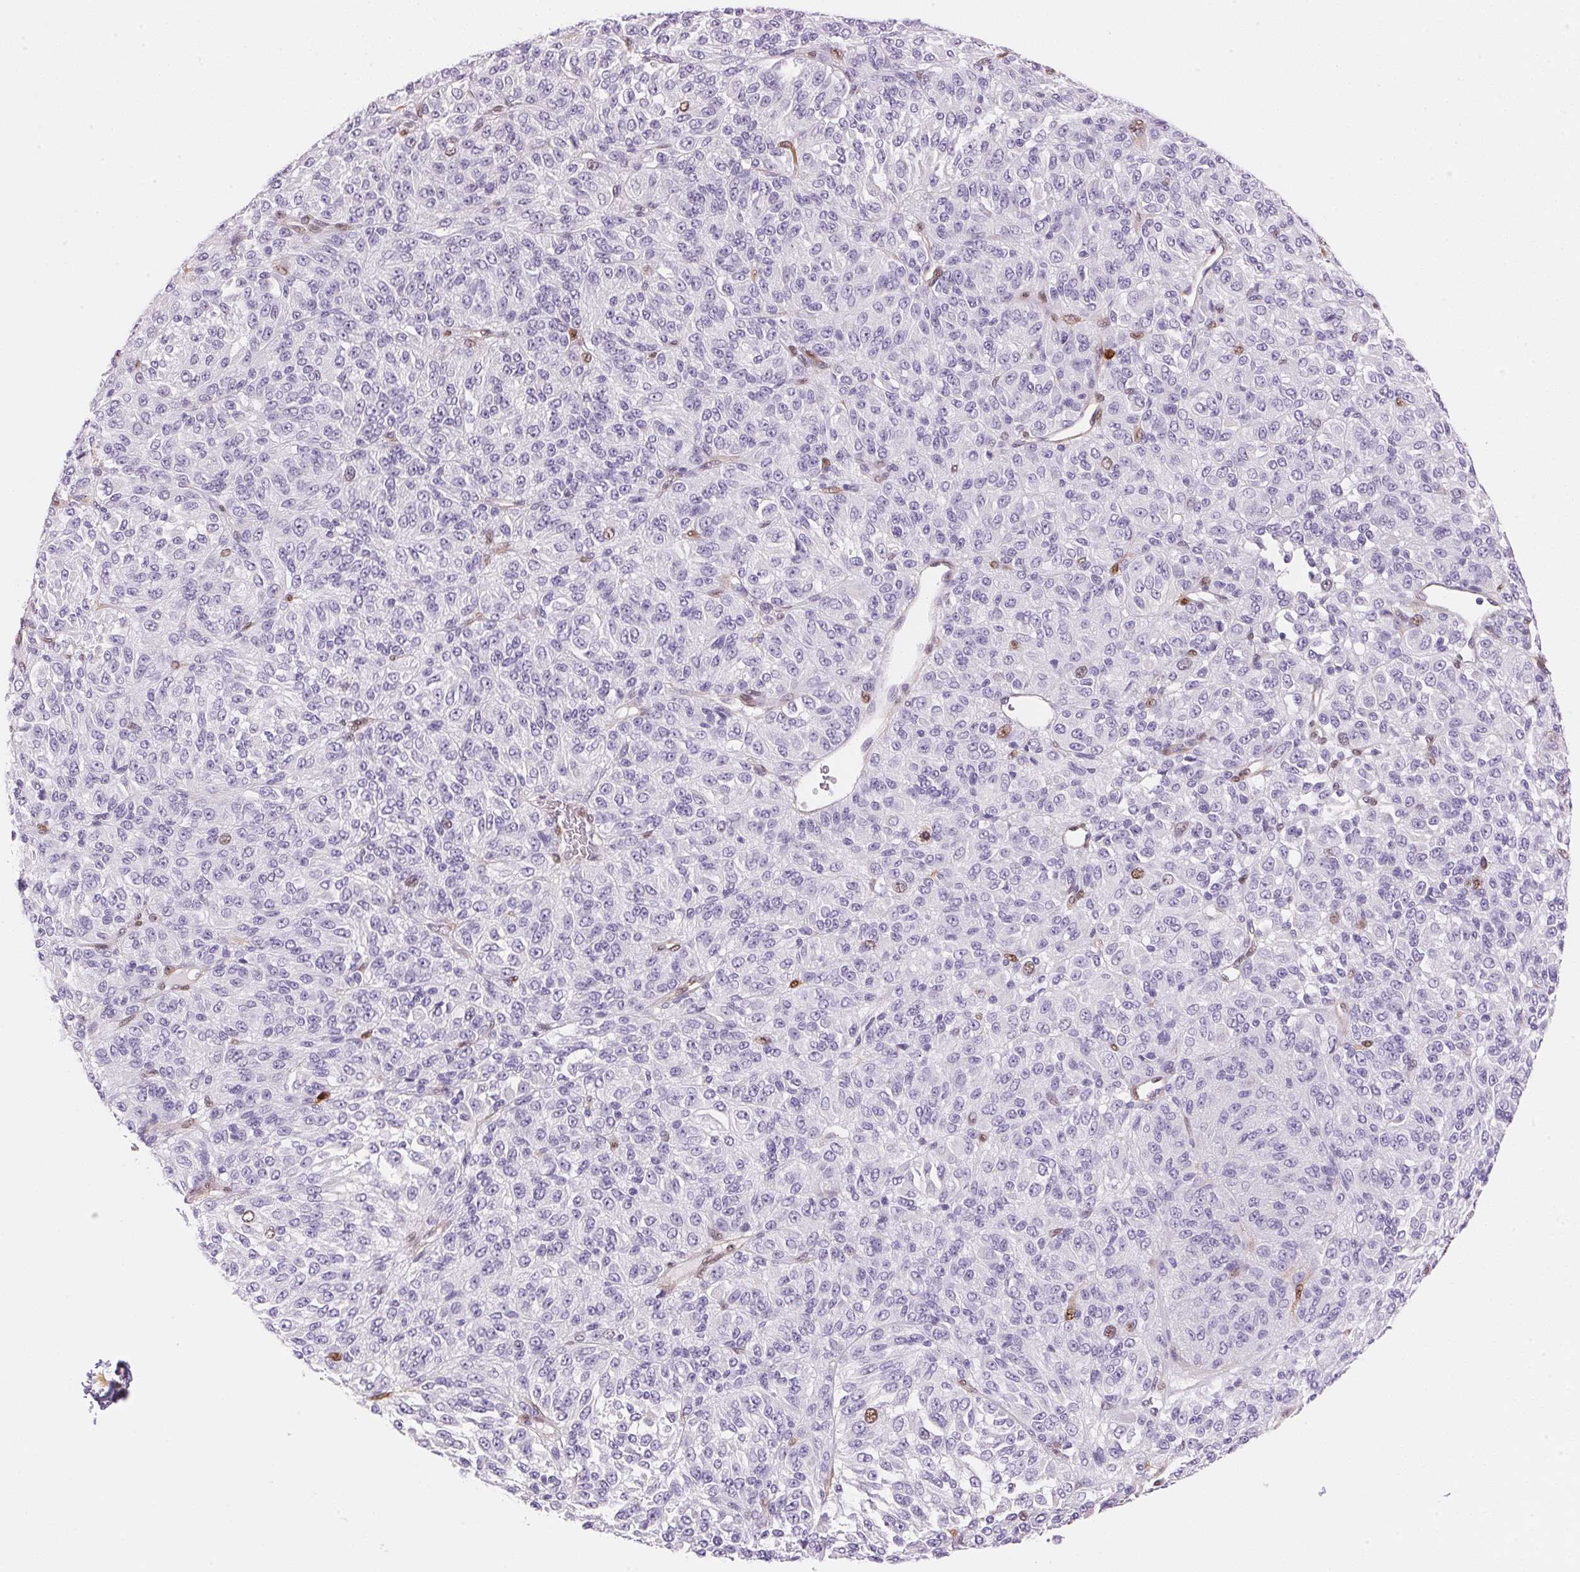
{"staining": {"intensity": "negative", "quantity": "none", "location": "none"}, "tissue": "melanoma", "cell_type": "Tumor cells", "image_type": "cancer", "snomed": [{"axis": "morphology", "description": "Malignant melanoma, Metastatic site"}, {"axis": "topography", "description": "Brain"}], "caption": "Immunohistochemical staining of malignant melanoma (metastatic site) demonstrates no significant staining in tumor cells. (Immunohistochemistry (ihc), brightfield microscopy, high magnification).", "gene": "SMTN", "patient": {"sex": "female", "age": 56}}